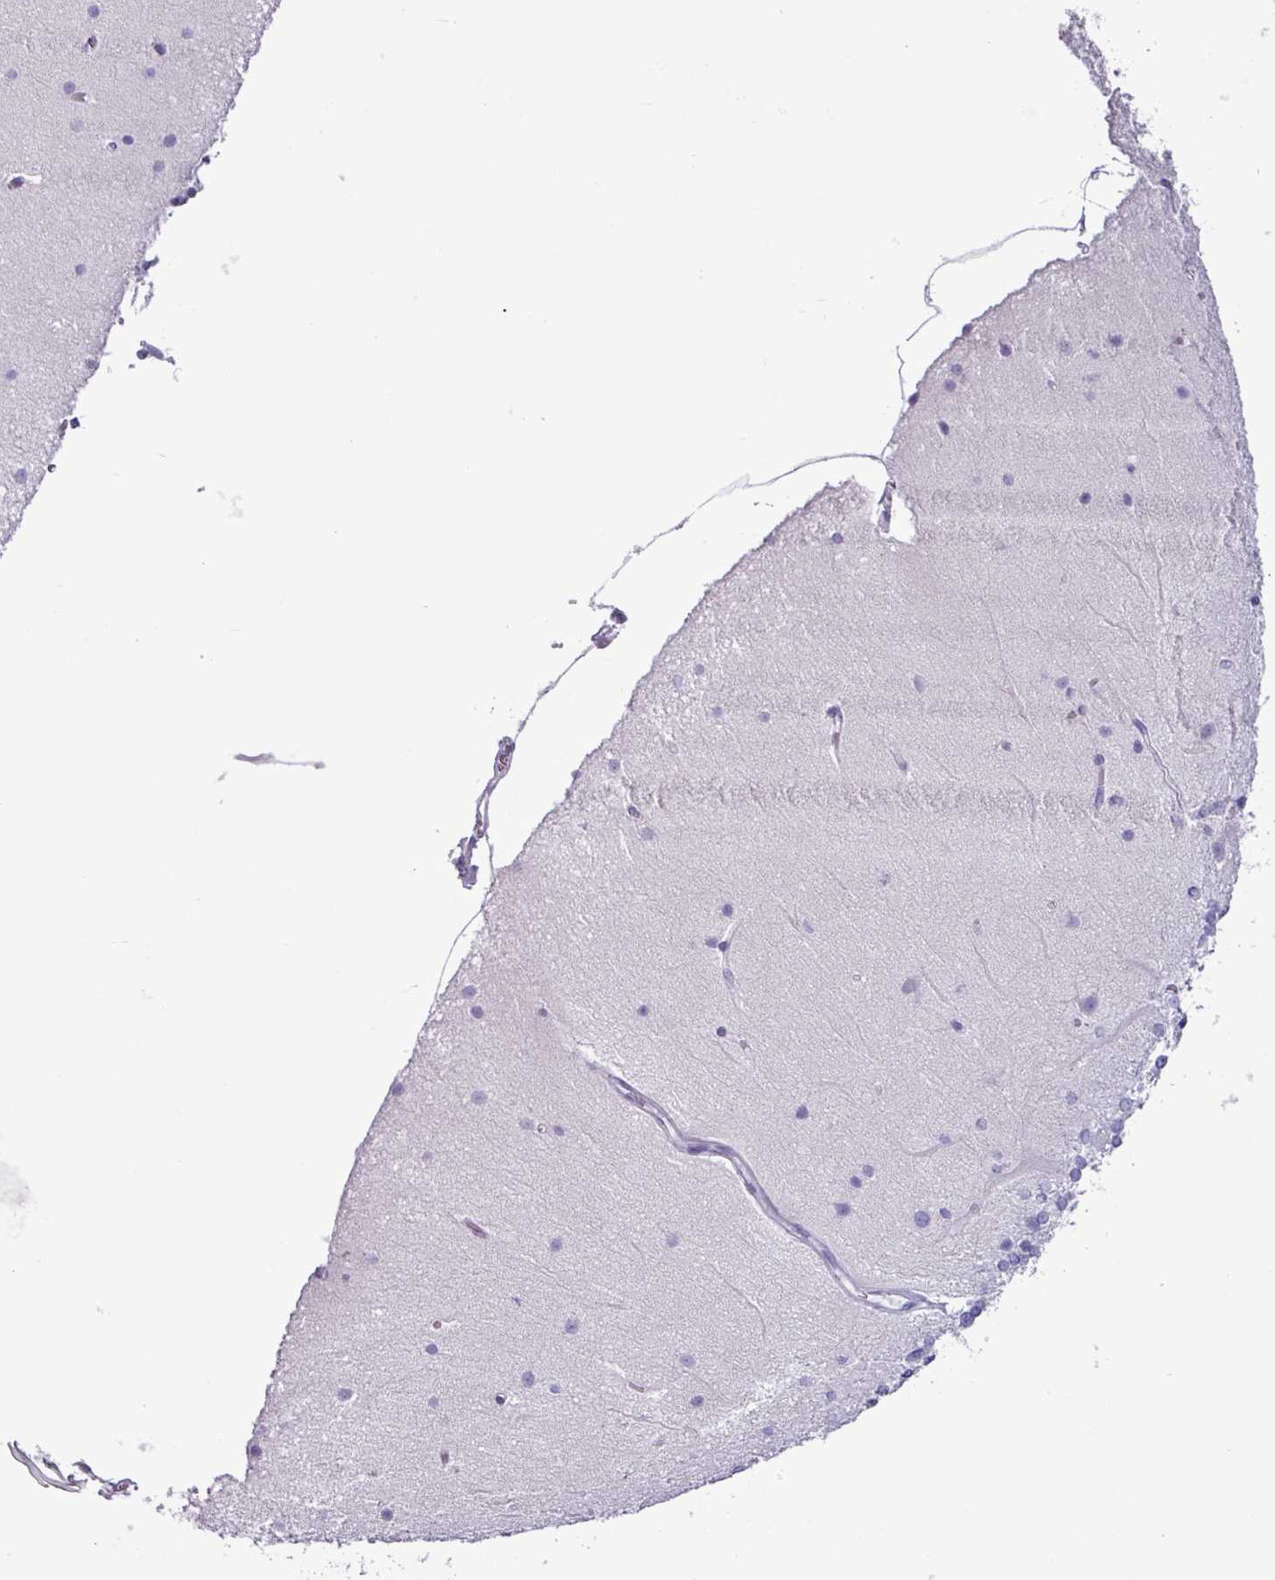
{"staining": {"intensity": "negative", "quantity": "none", "location": "none"}, "tissue": "cerebellum", "cell_type": "Cells in granular layer", "image_type": "normal", "snomed": [{"axis": "morphology", "description": "Normal tissue, NOS"}, {"axis": "topography", "description": "Cerebellum"}], "caption": "A high-resolution histopathology image shows immunohistochemistry (IHC) staining of benign cerebellum, which shows no significant staining in cells in granular layer. (IHC, brightfield microscopy, high magnification).", "gene": "ALDH3A1", "patient": {"sex": "female", "age": 54}}